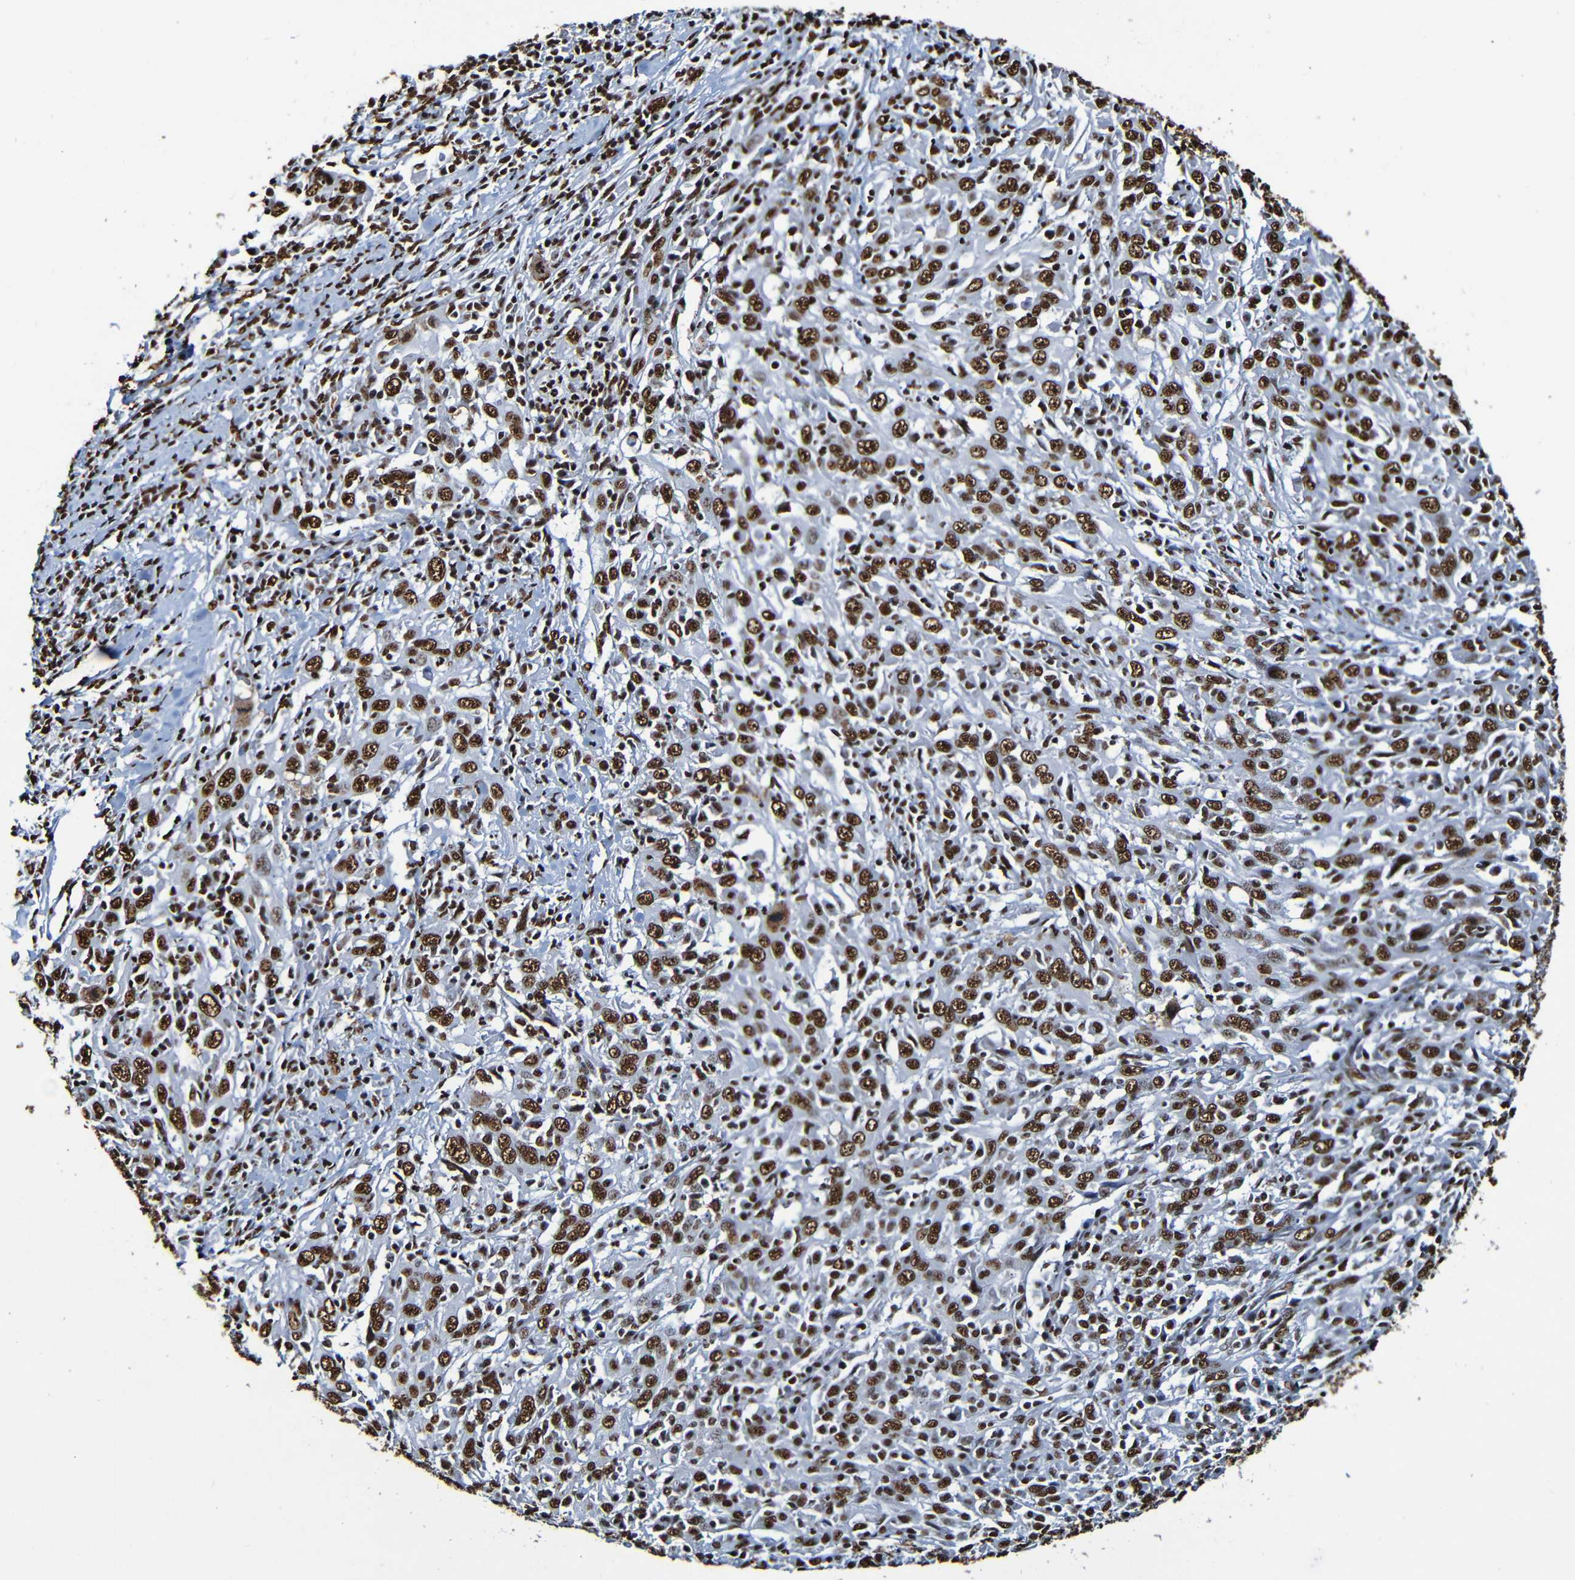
{"staining": {"intensity": "strong", "quantity": ">75%", "location": "nuclear"}, "tissue": "cervical cancer", "cell_type": "Tumor cells", "image_type": "cancer", "snomed": [{"axis": "morphology", "description": "Squamous cell carcinoma, NOS"}, {"axis": "topography", "description": "Cervix"}], "caption": "Cervical cancer stained with a brown dye displays strong nuclear positive expression in approximately >75% of tumor cells.", "gene": "SRSF3", "patient": {"sex": "female", "age": 46}}